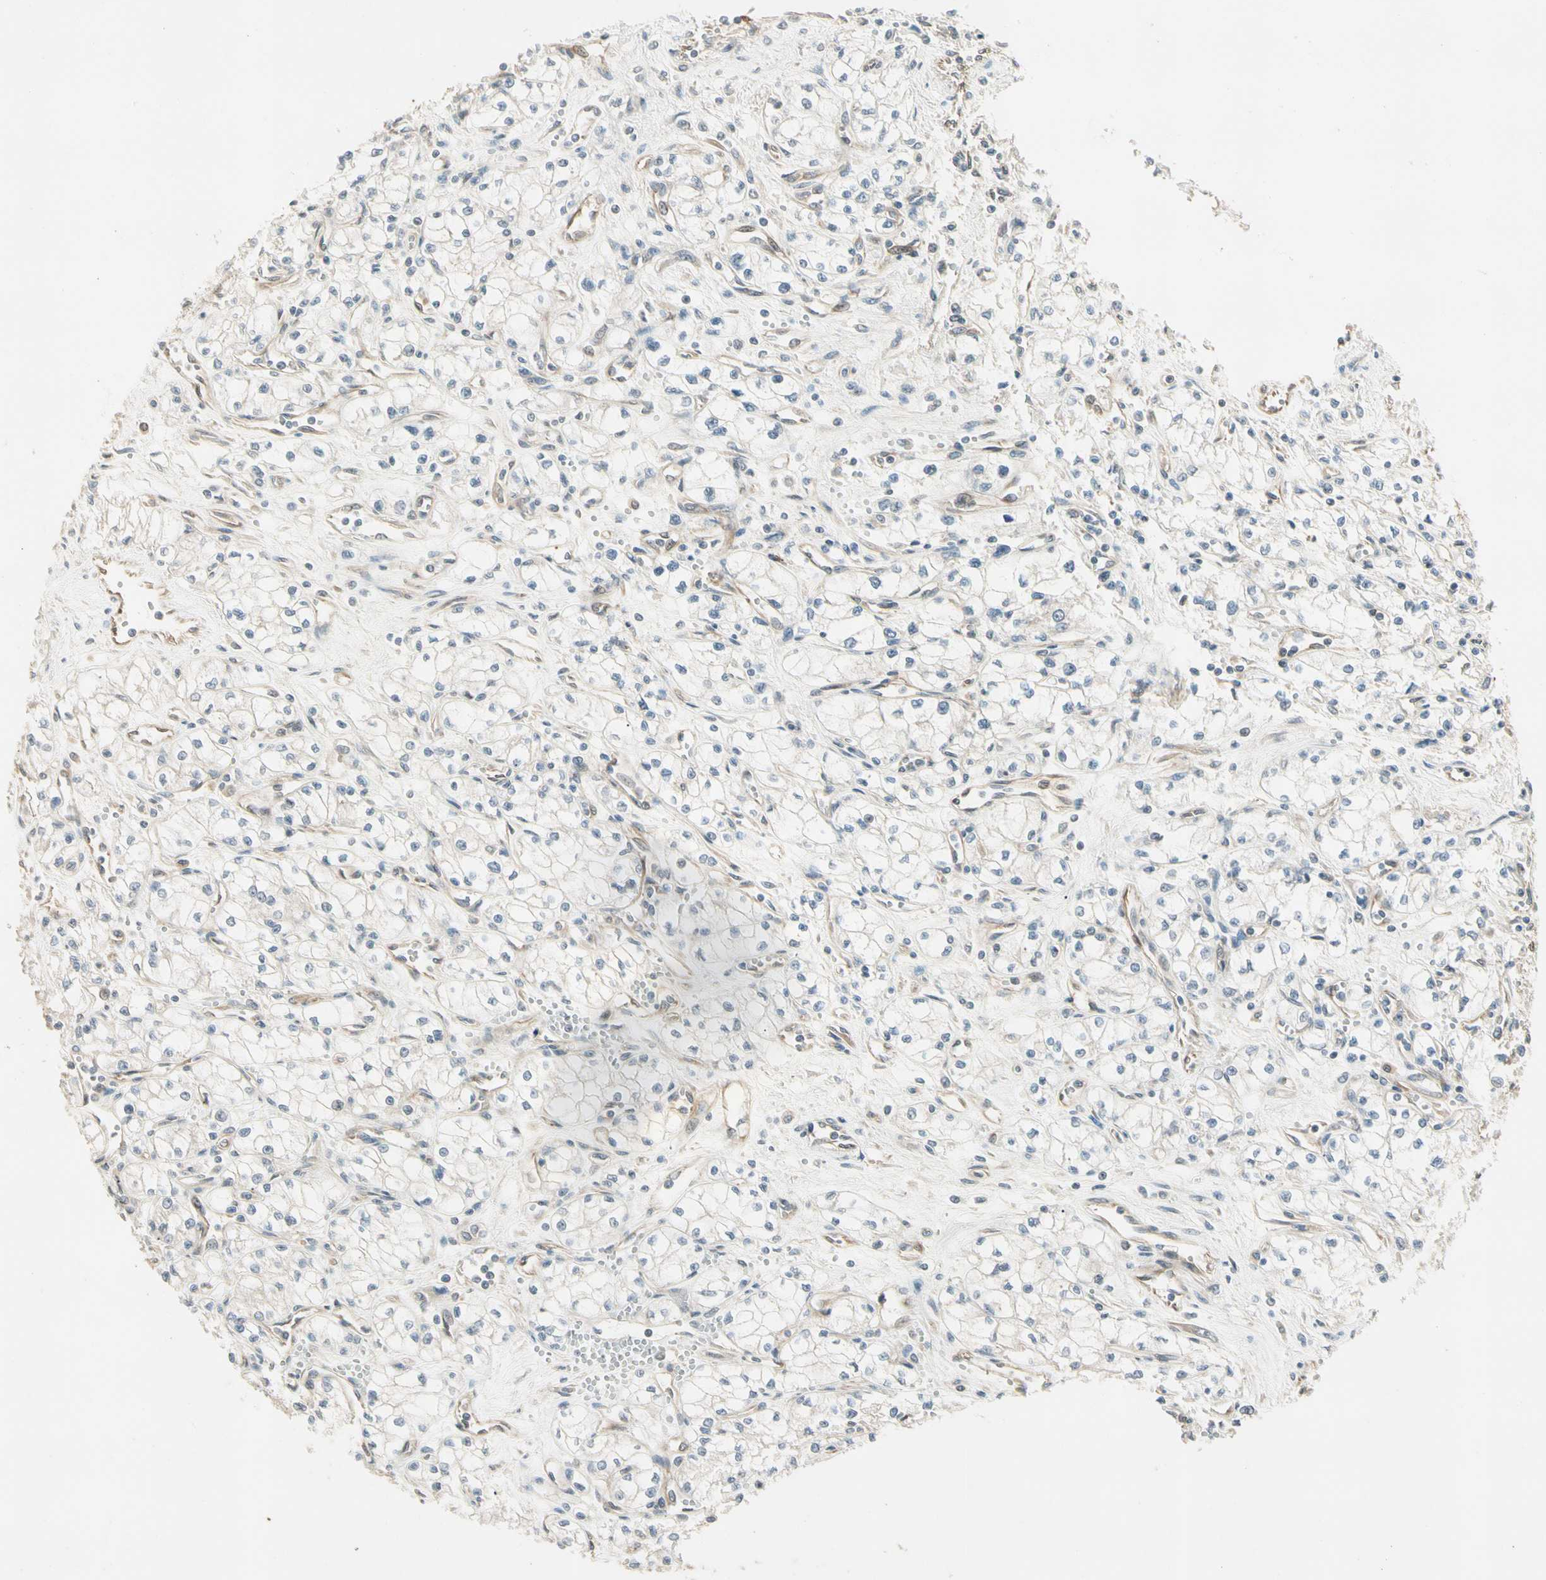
{"staining": {"intensity": "negative", "quantity": "none", "location": "none"}, "tissue": "renal cancer", "cell_type": "Tumor cells", "image_type": "cancer", "snomed": [{"axis": "morphology", "description": "Normal tissue, NOS"}, {"axis": "morphology", "description": "Adenocarcinoma, NOS"}, {"axis": "topography", "description": "Kidney"}], "caption": "The histopathology image displays no significant positivity in tumor cells of adenocarcinoma (renal).", "gene": "ROCK2", "patient": {"sex": "male", "age": 59}}